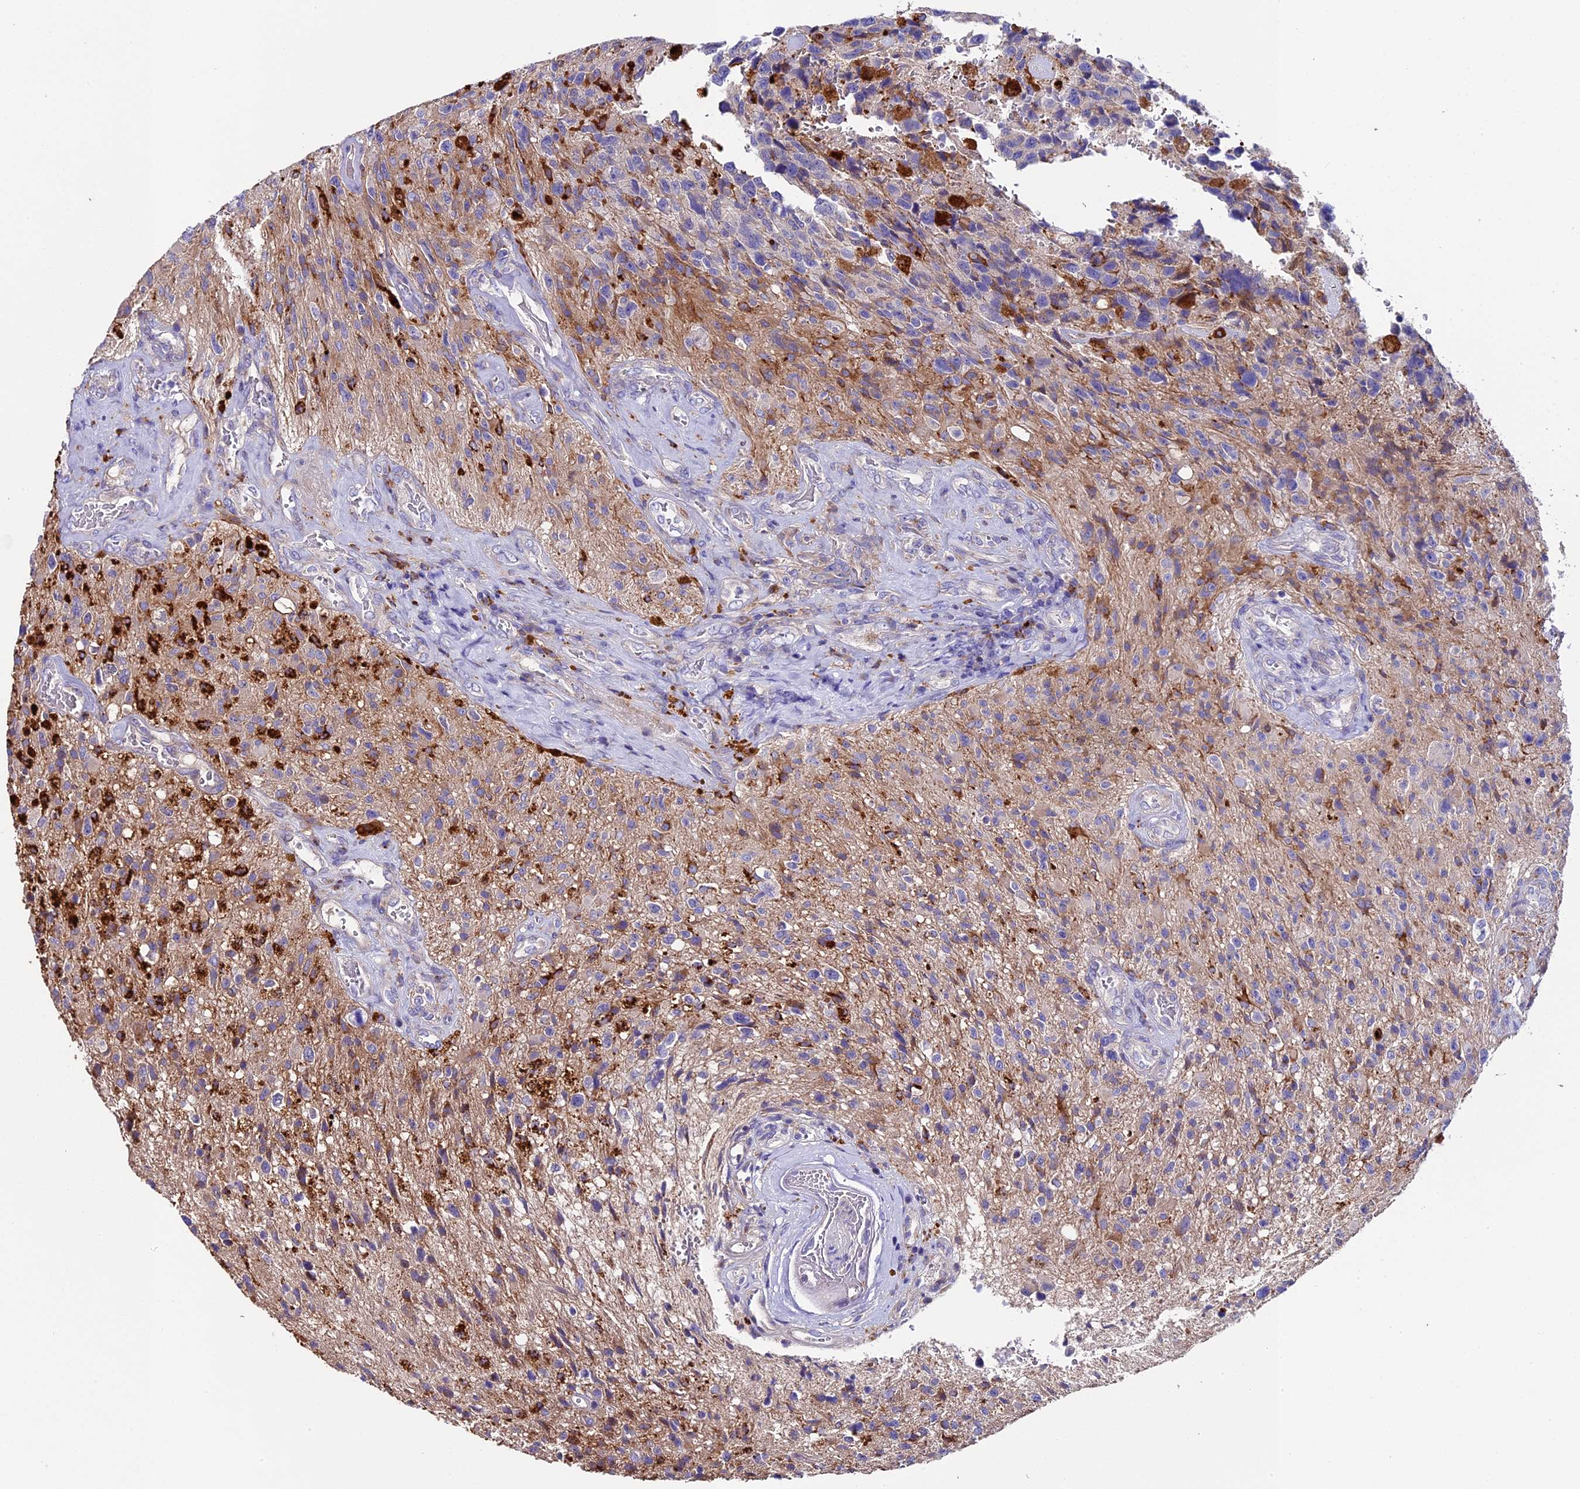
{"staining": {"intensity": "moderate", "quantity": "<25%", "location": "cytoplasmic/membranous"}, "tissue": "glioma", "cell_type": "Tumor cells", "image_type": "cancer", "snomed": [{"axis": "morphology", "description": "Glioma, malignant, High grade"}, {"axis": "topography", "description": "Brain"}], "caption": "High-grade glioma (malignant) stained with DAB (3,3'-diaminobenzidine) immunohistochemistry reveals low levels of moderate cytoplasmic/membranous expression in about <25% of tumor cells.", "gene": "PIGU", "patient": {"sex": "male", "age": 69}}